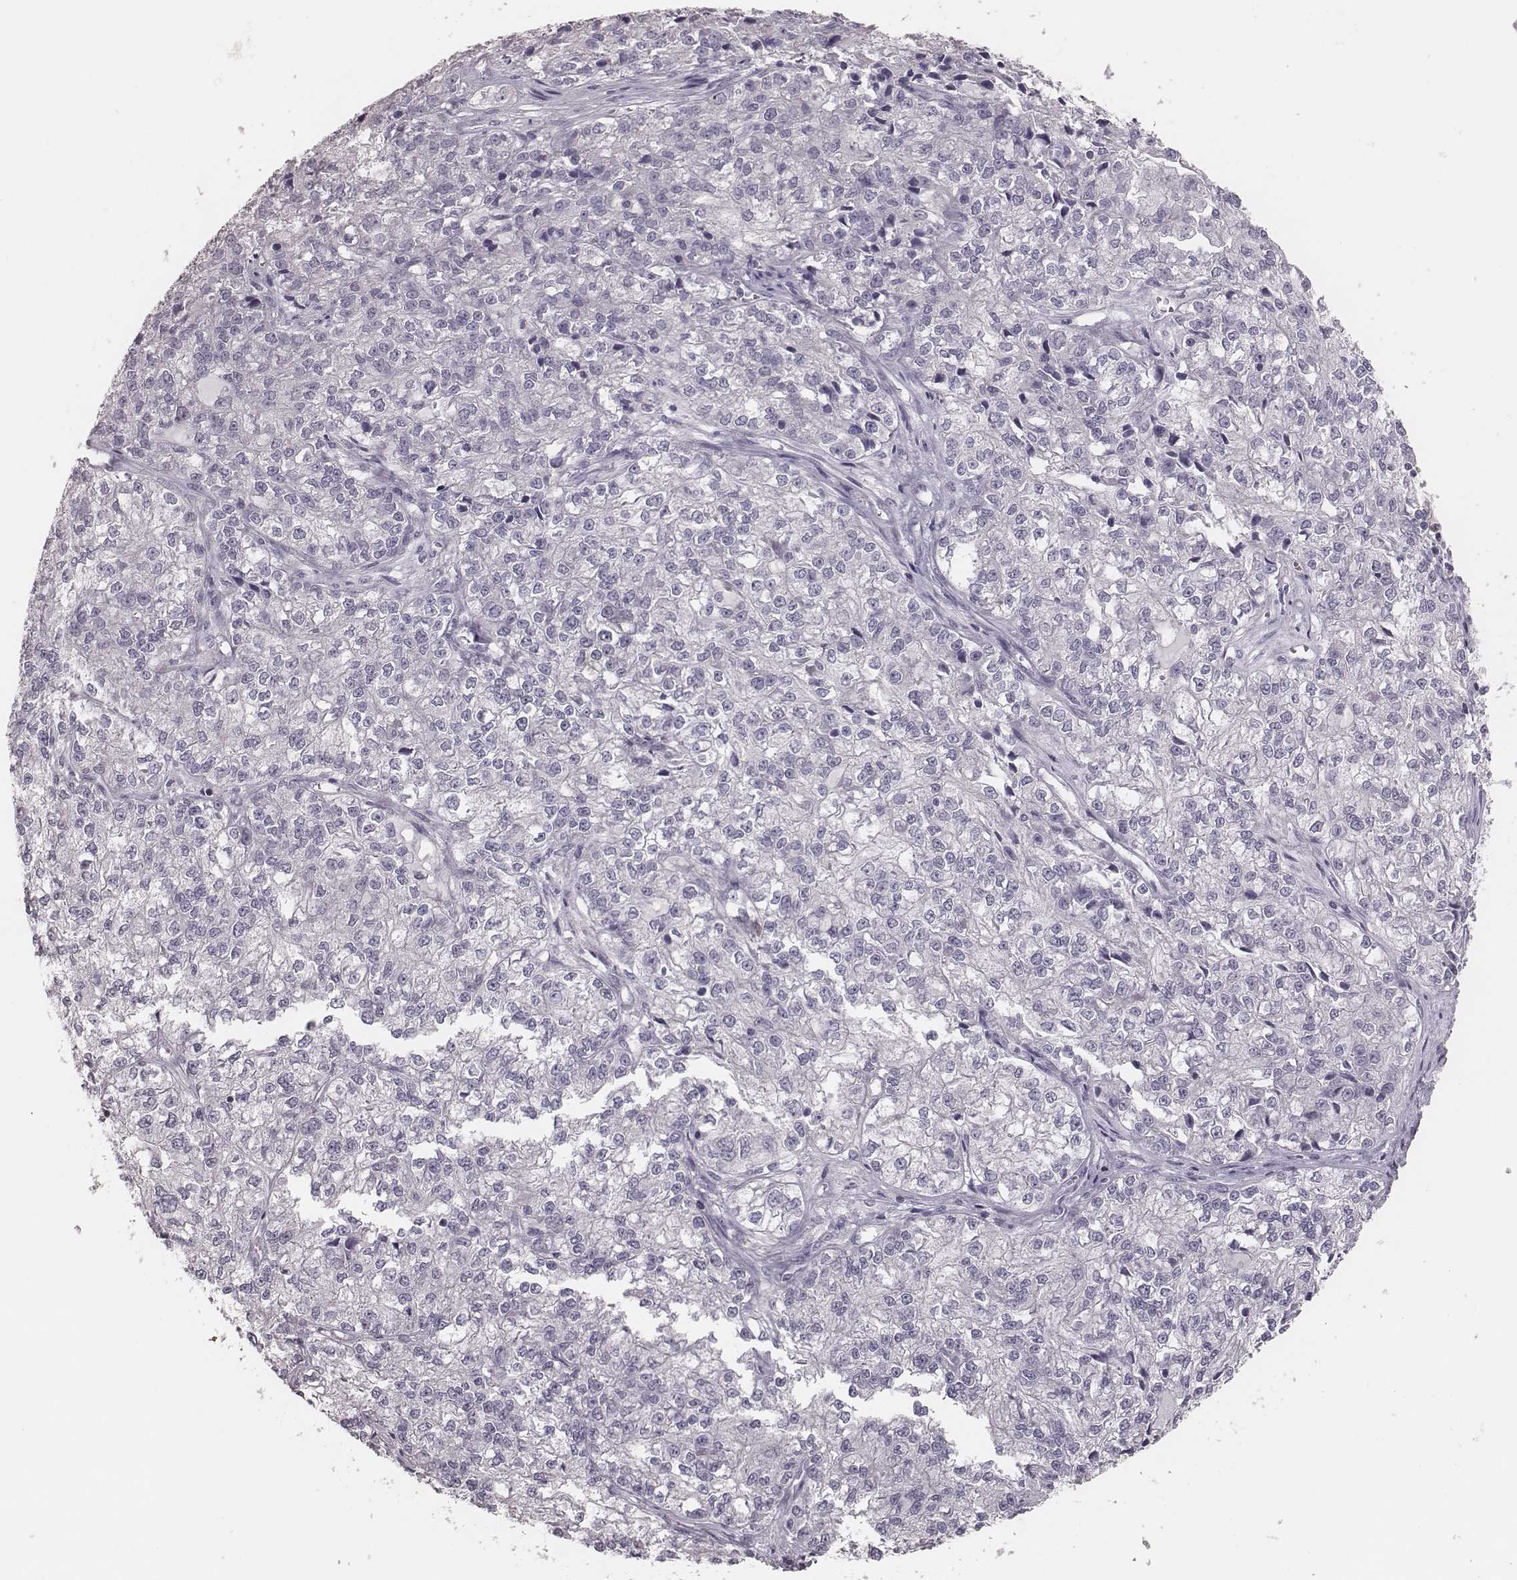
{"staining": {"intensity": "negative", "quantity": "none", "location": "none"}, "tissue": "ovarian cancer", "cell_type": "Tumor cells", "image_type": "cancer", "snomed": [{"axis": "morphology", "description": "Carcinoma, endometroid"}, {"axis": "topography", "description": "Ovary"}], "caption": "There is no significant expression in tumor cells of ovarian cancer (endometroid carcinoma). (DAB (3,3'-diaminobenzidine) IHC with hematoxylin counter stain).", "gene": "PDCD1", "patient": {"sex": "female", "age": 64}}